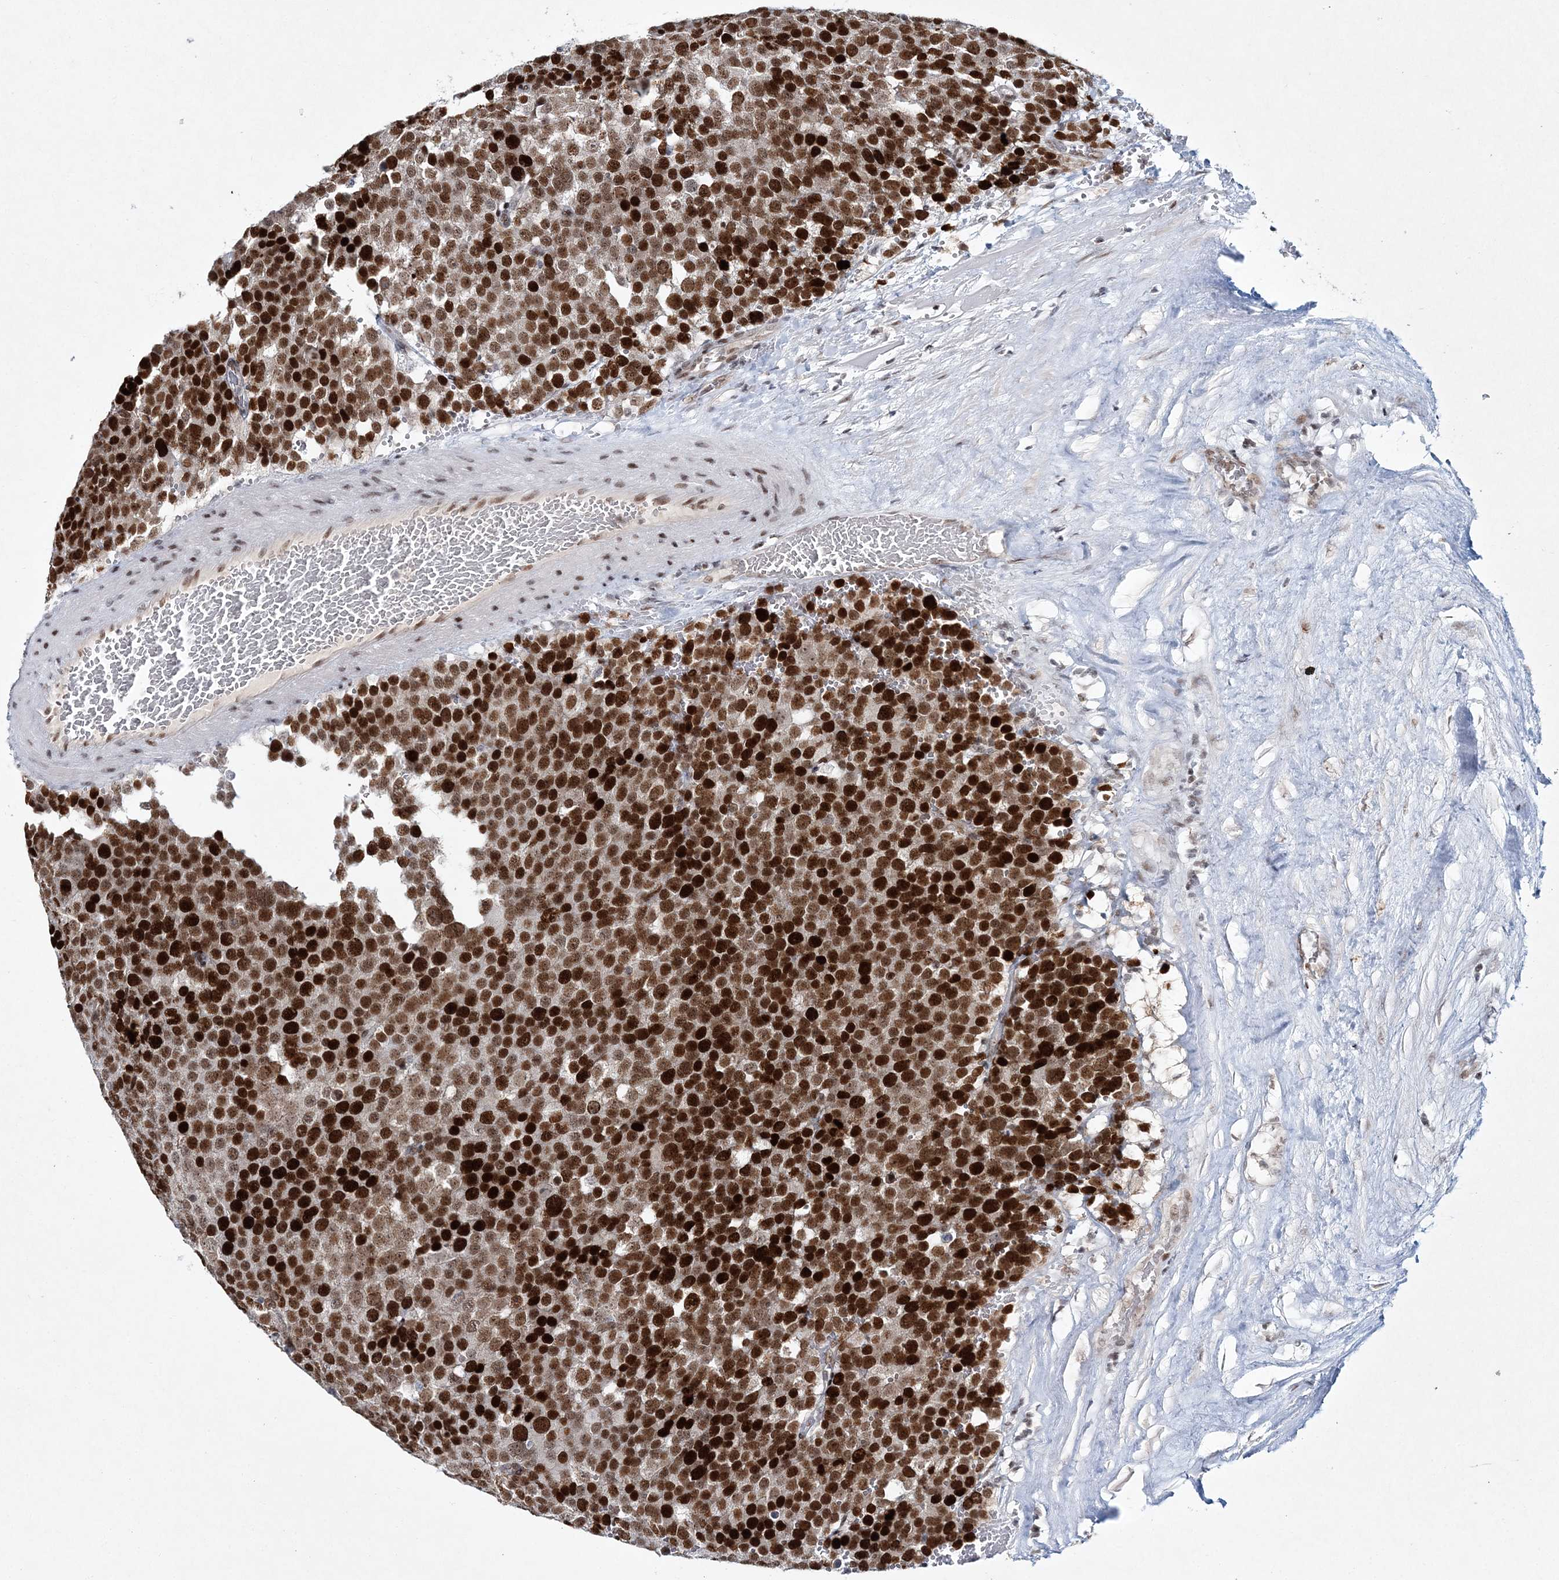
{"staining": {"intensity": "strong", "quantity": ">75%", "location": "nuclear"}, "tissue": "testis cancer", "cell_type": "Tumor cells", "image_type": "cancer", "snomed": [{"axis": "morphology", "description": "Seminoma, NOS"}, {"axis": "topography", "description": "Testis"}], "caption": "High-power microscopy captured an immunohistochemistry (IHC) photomicrograph of seminoma (testis), revealing strong nuclear positivity in approximately >75% of tumor cells. The staining was performed using DAB, with brown indicating positive protein expression. Nuclei are stained blue with hematoxylin.", "gene": "LRRFIP2", "patient": {"sex": "male", "age": 71}}